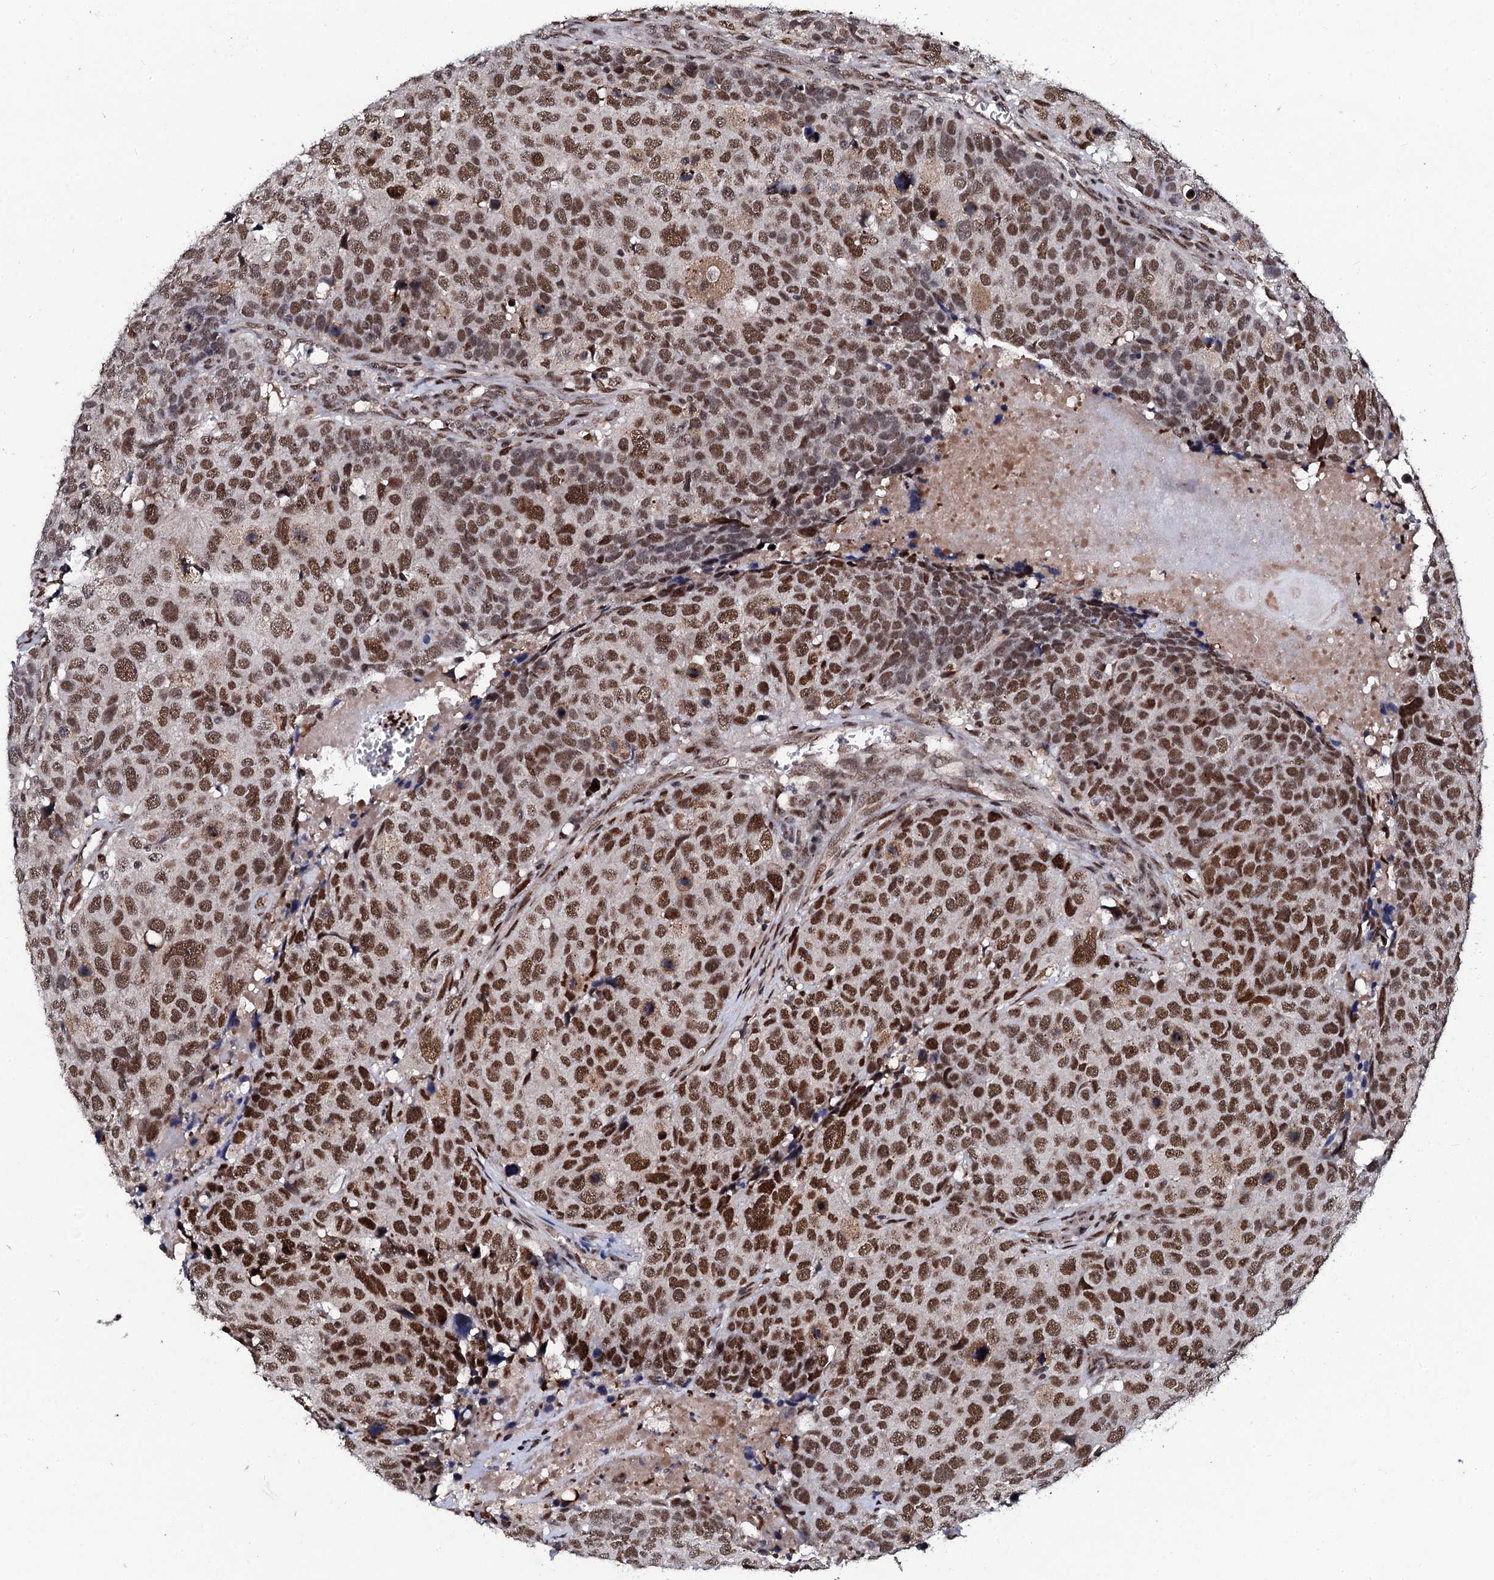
{"staining": {"intensity": "strong", "quantity": ">75%", "location": "nuclear"}, "tissue": "head and neck cancer", "cell_type": "Tumor cells", "image_type": "cancer", "snomed": [{"axis": "morphology", "description": "Squamous cell carcinoma, NOS"}, {"axis": "topography", "description": "Head-Neck"}], "caption": "Immunohistochemistry micrograph of human squamous cell carcinoma (head and neck) stained for a protein (brown), which exhibits high levels of strong nuclear staining in approximately >75% of tumor cells.", "gene": "CSTF3", "patient": {"sex": "male", "age": 66}}